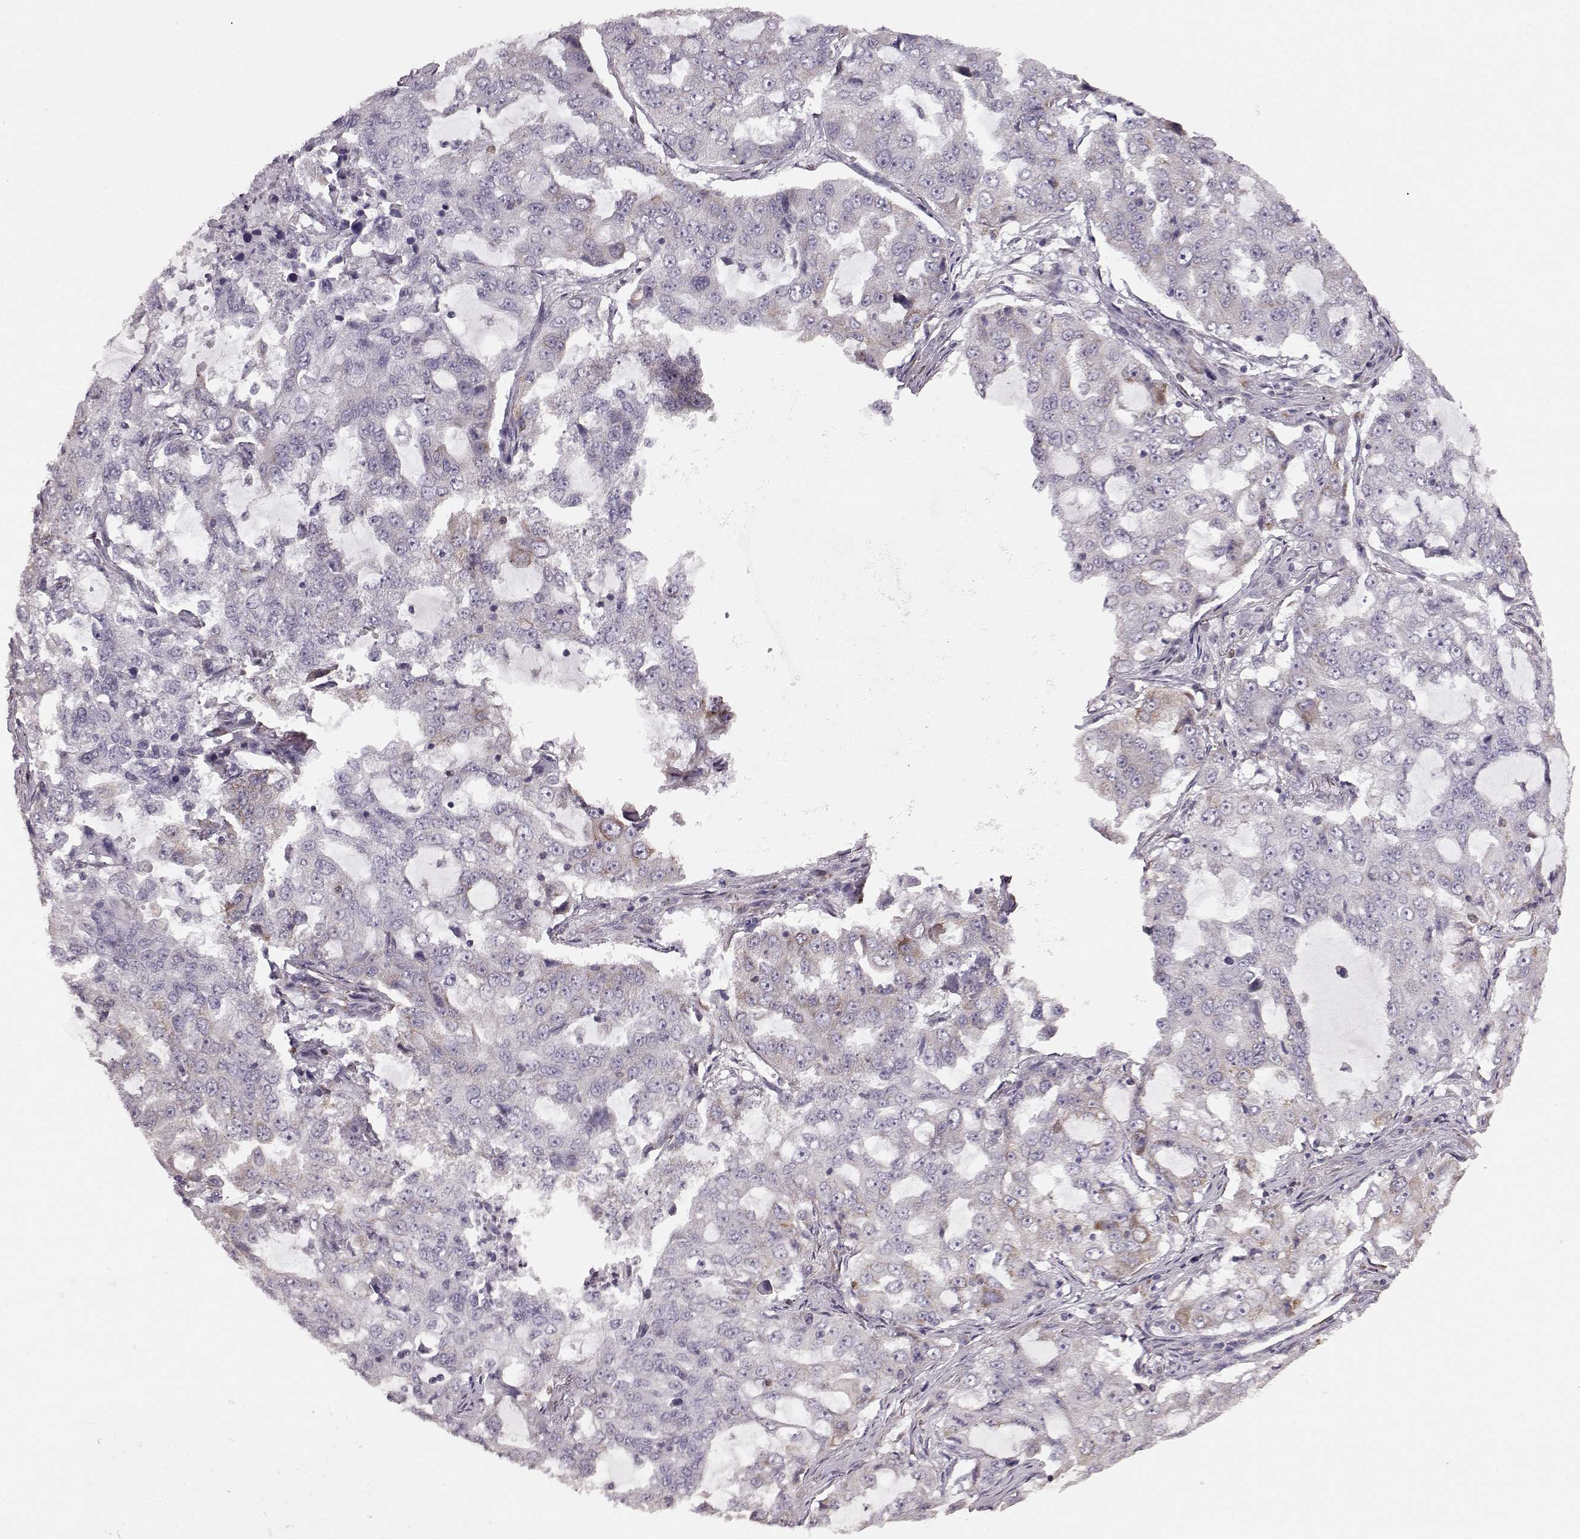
{"staining": {"intensity": "negative", "quantity": "none", "location": "none"}, "tissue": "lung cancer", "cell_type": "Tumor cells", "image_type": "cancer", "snomed": [{"axis": "morphology", "description": "Adenocarcinoma, NOS"}, {"axis": "topography", "description": "Lung"}], "caption": "Image shows no protein staining in tumor cells of lung cancer (adenocarcinoma) tissue.", "gene": "ELOVL5", "patient": {"sex": "female", "age": 61}}